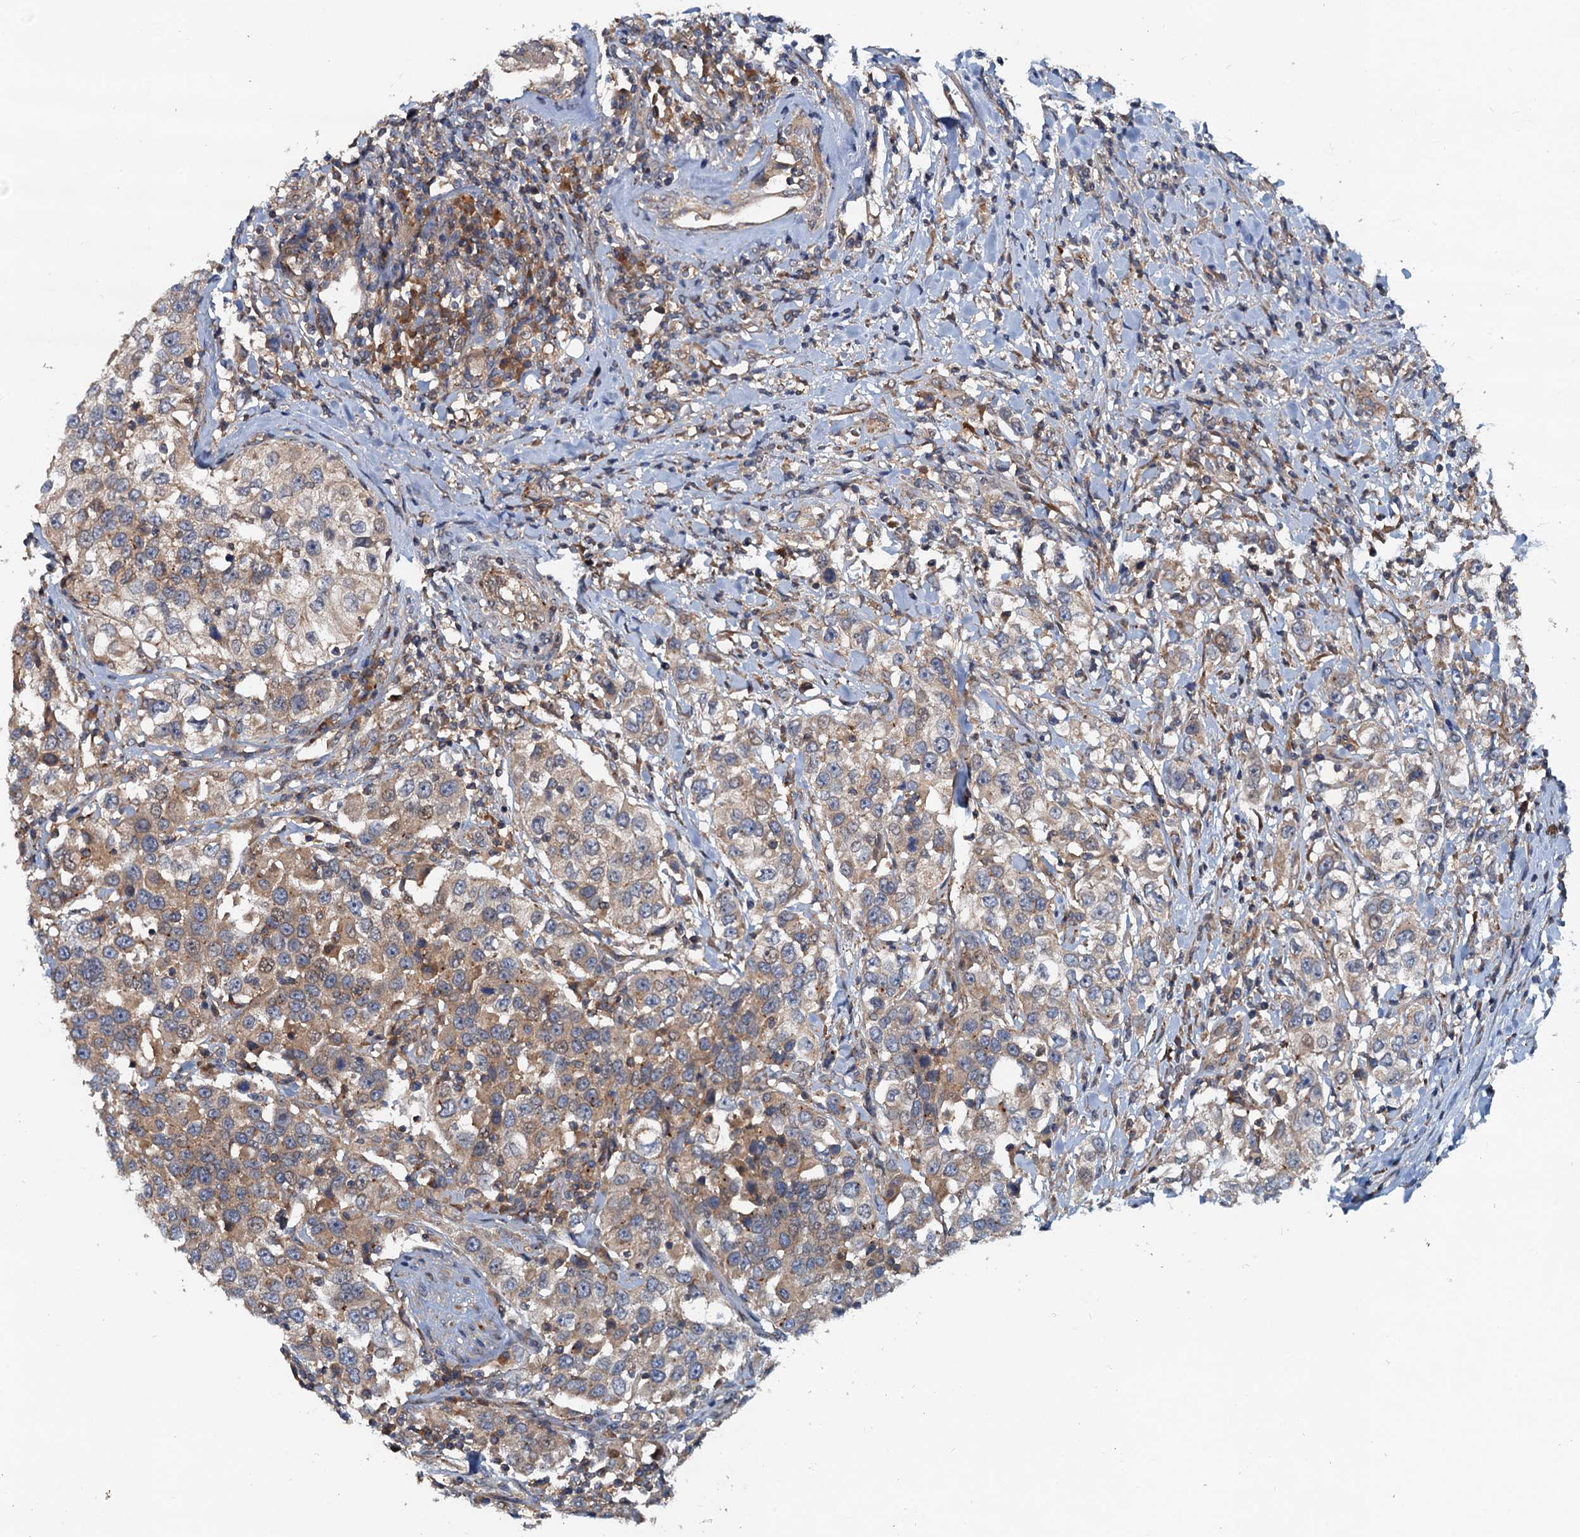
{"staining": {"intensity": "weak", "quantity": "25%-75%", "location": "cytoplasmic/membranous"}, "tissue": "urothelial cancer", "cell_type": "Tumor cells", "image_type": "cancer", "snomed": [{"axis": "morphology", "description": "Urothelial carcinoma, High grade"}, {"axis": "topography", "description": "Urinary bladder"}], "caption": "Human urothelial cancer stained for a protein (brown) demonstrates weak cytoplasmic/membranous positive positivity in about 25%-75% of tumor cells.", "gene": "EFL1", "patient": {"sex": "female", "age": 80}}